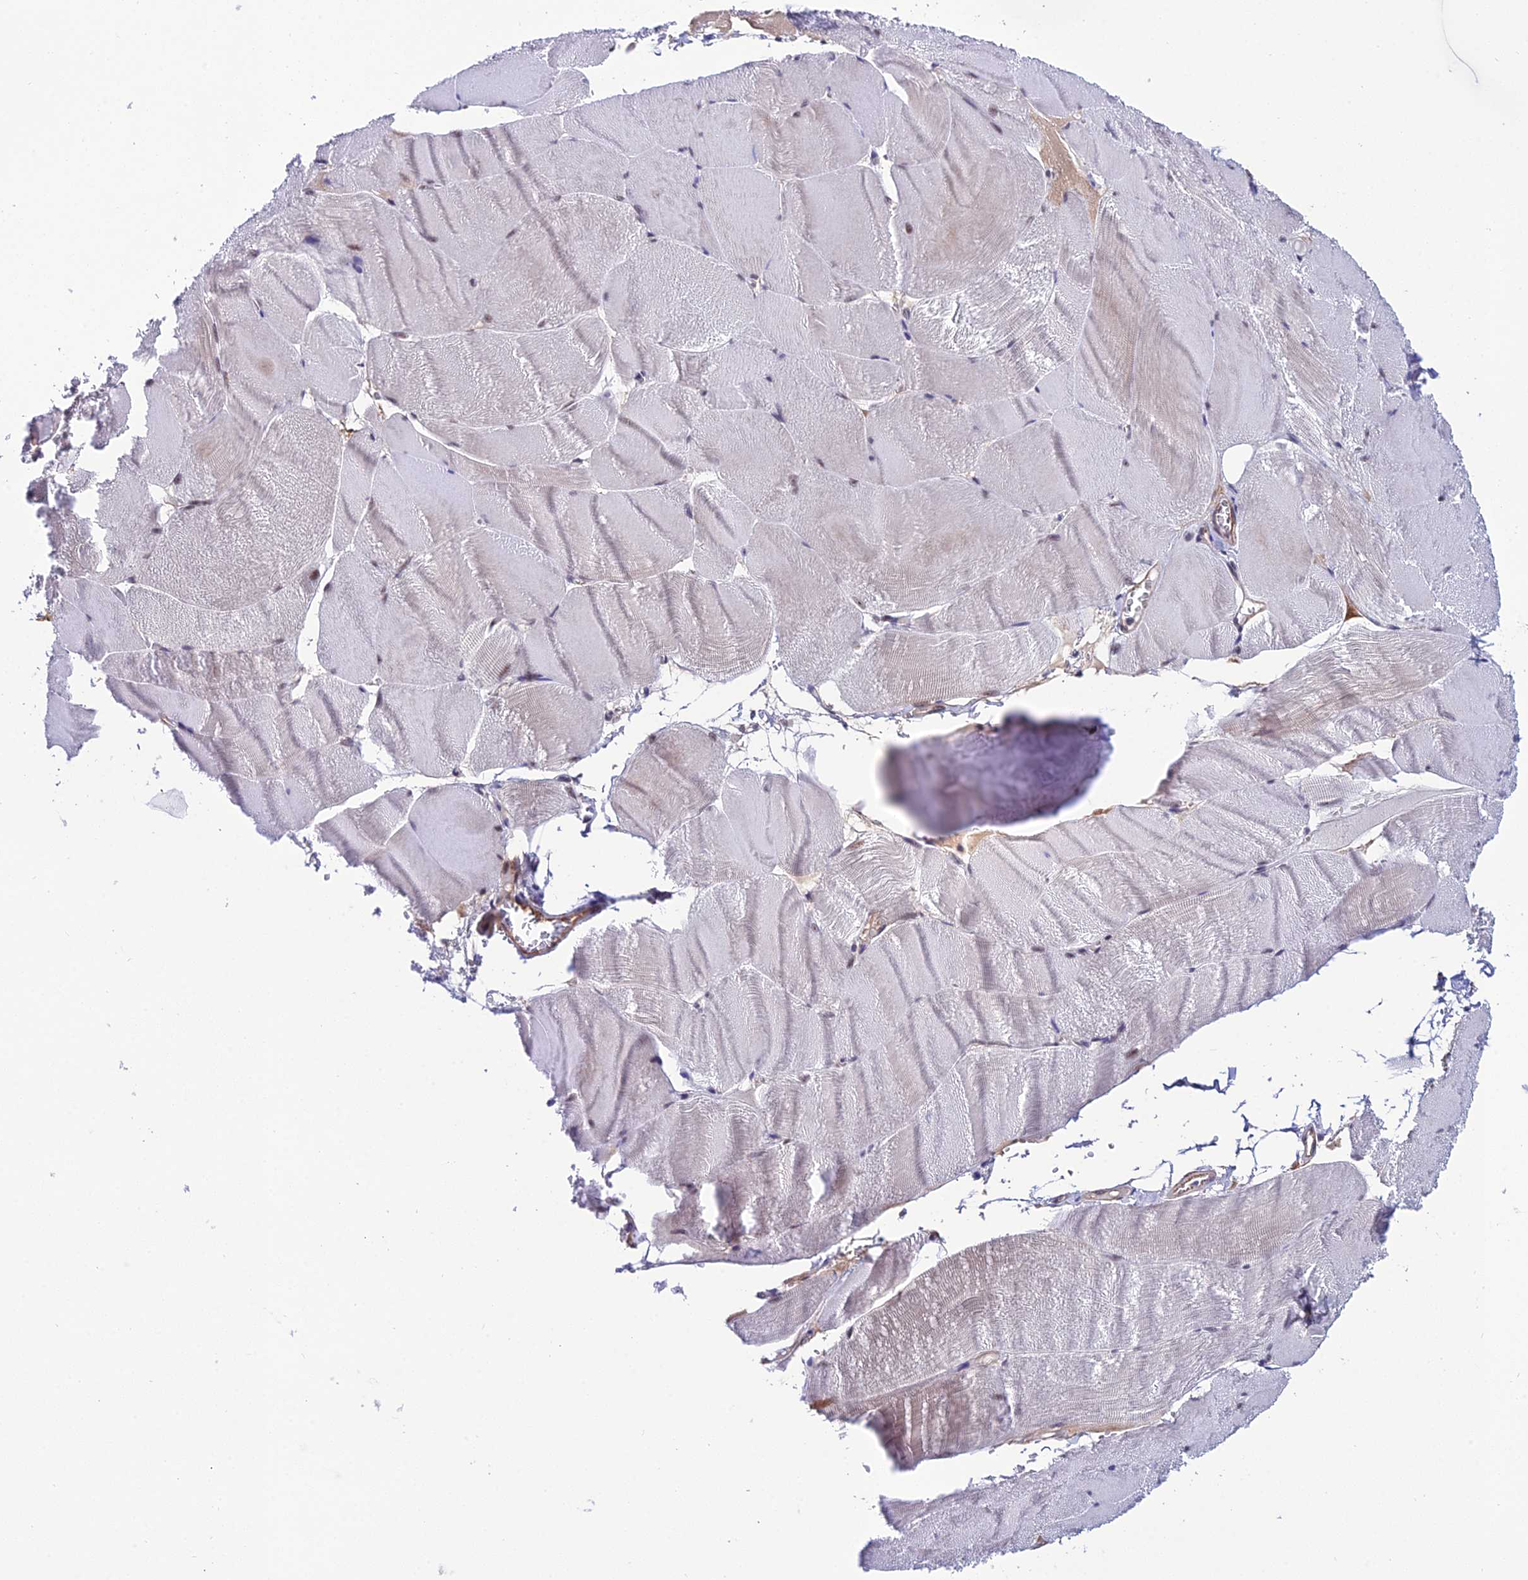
{"staining": {"intensity": "weak", "quantity": "<25%", "location": "cytoplasmic/membranous"}, "tissue": "skeletal muscle", "cell_type": "Myocytes", "image_type": "normal", "snomed": [{"axis": "morphology", "description": "Normal tissue, NOS"}, {"axis": "morphology", "description": "Basal cell carcinoma"}, {"axis": "topography", "description": "Skeletal muscle"}], "caption": "This photomicrograph is of normal skeletal muscle stained with immunohistochemistry (IHC) to label a protein in brown with the nuclei are counter-stained blue. There is no staining in myocytes. (DAB immunohistochemistry (IHC) visualized using brightfield microscopy, high magnification).", "gene": "SYT15B", "patient": {"sex": "female", "age": 64}}